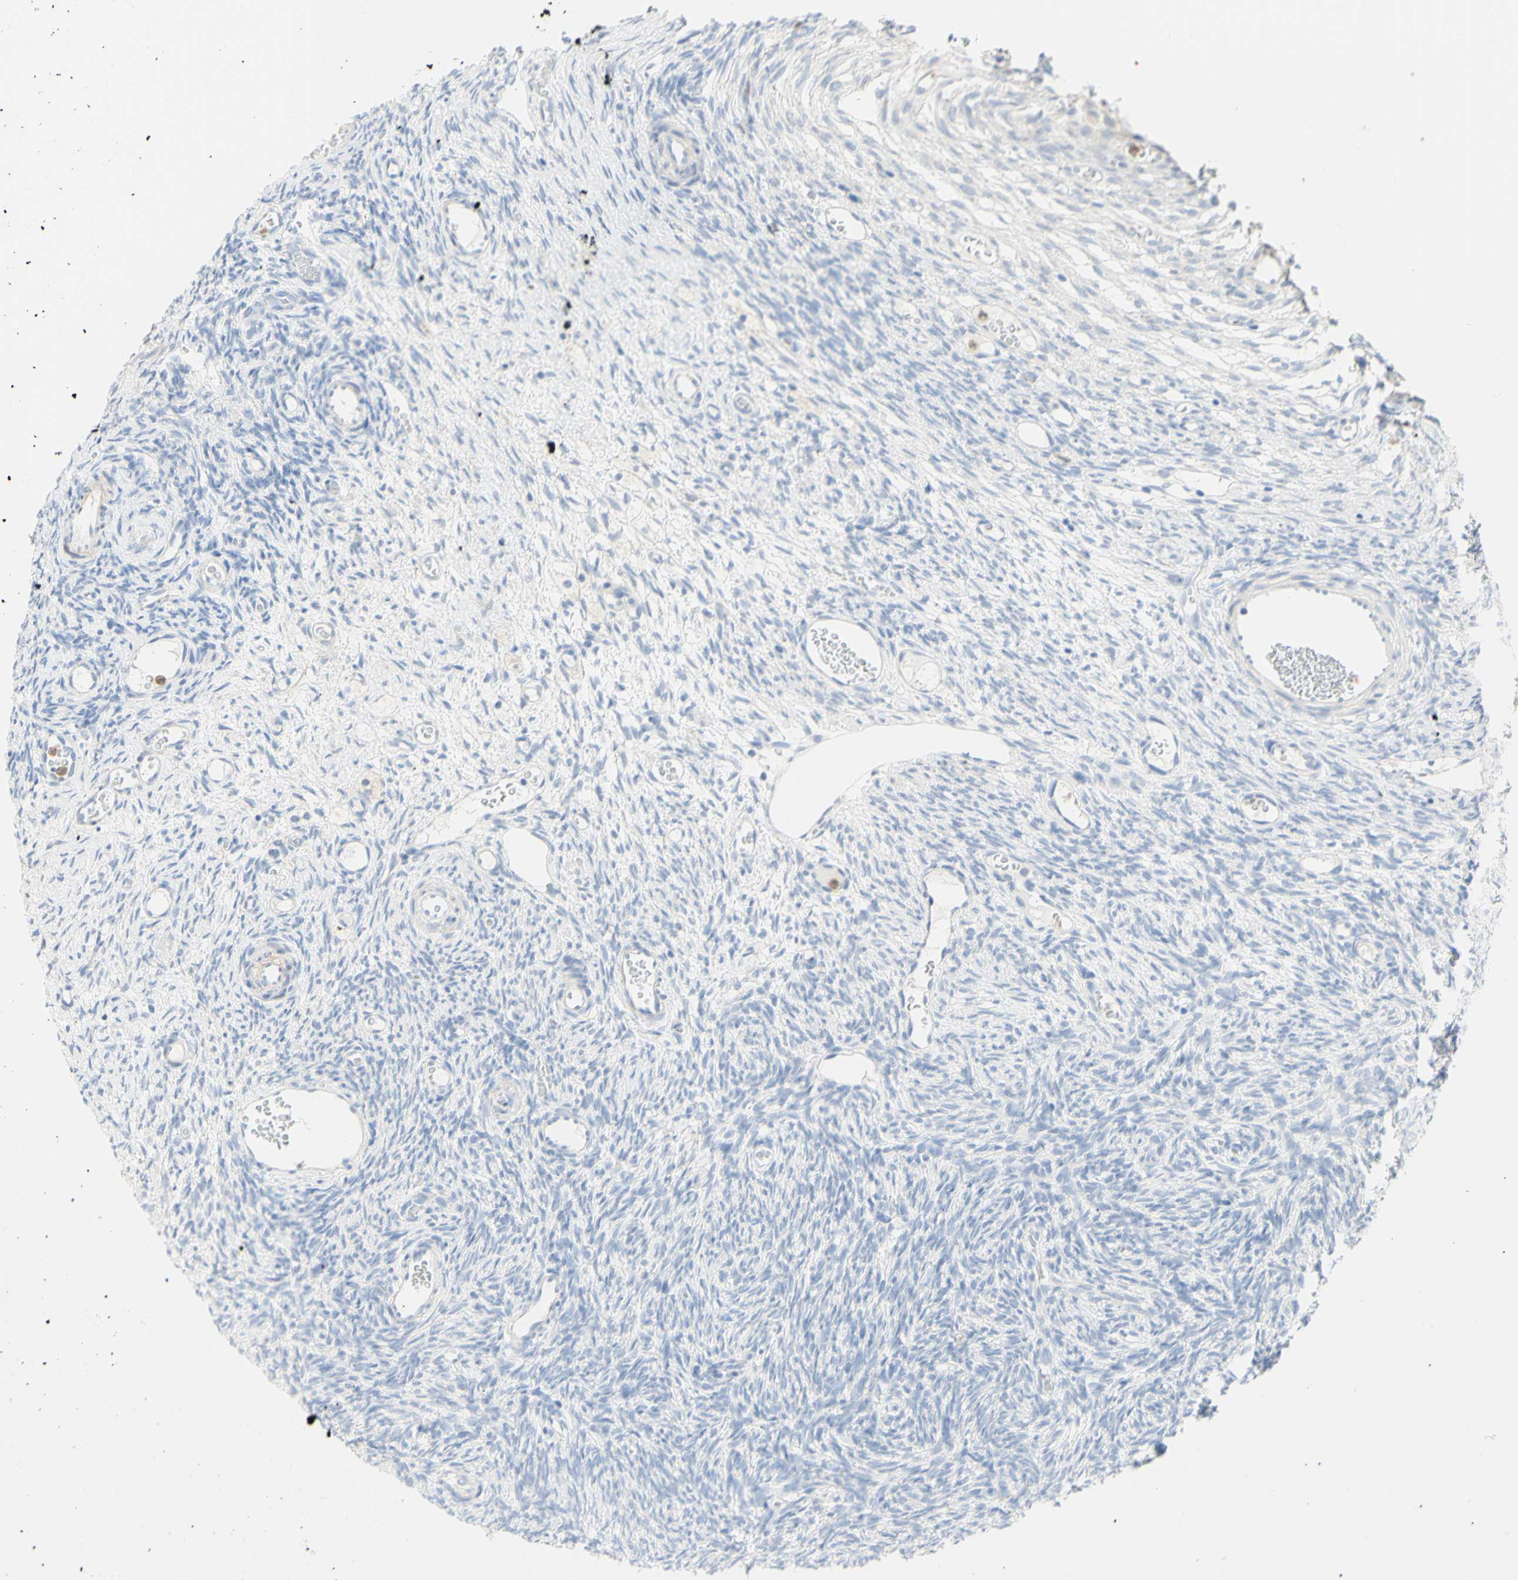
{"staining": {"intensity": "negative", "quantity": "none", "location": "none"}, "tissue": "ovary", "cell_type": "Ovarian stroma cells", "image_type": "normal", "snomed": [{"axis": "morphology", "description": "Normal tissue, NOS"}, {"axis": "topography", "description": "Ovary"}], "caption": "DAB immunohistochemical staining of benign ovary reveals no significant expression in ovarian stroma cells. The staining was performed using DAB (3,3'-diaminobenzidine) to visualize the protein expression in brown, while the nuclei were stained in blue with hematoxylin (Magnification: 20x).", "gene": "B4GALNT3", "patient": {"sex": "female", "age": 35}}